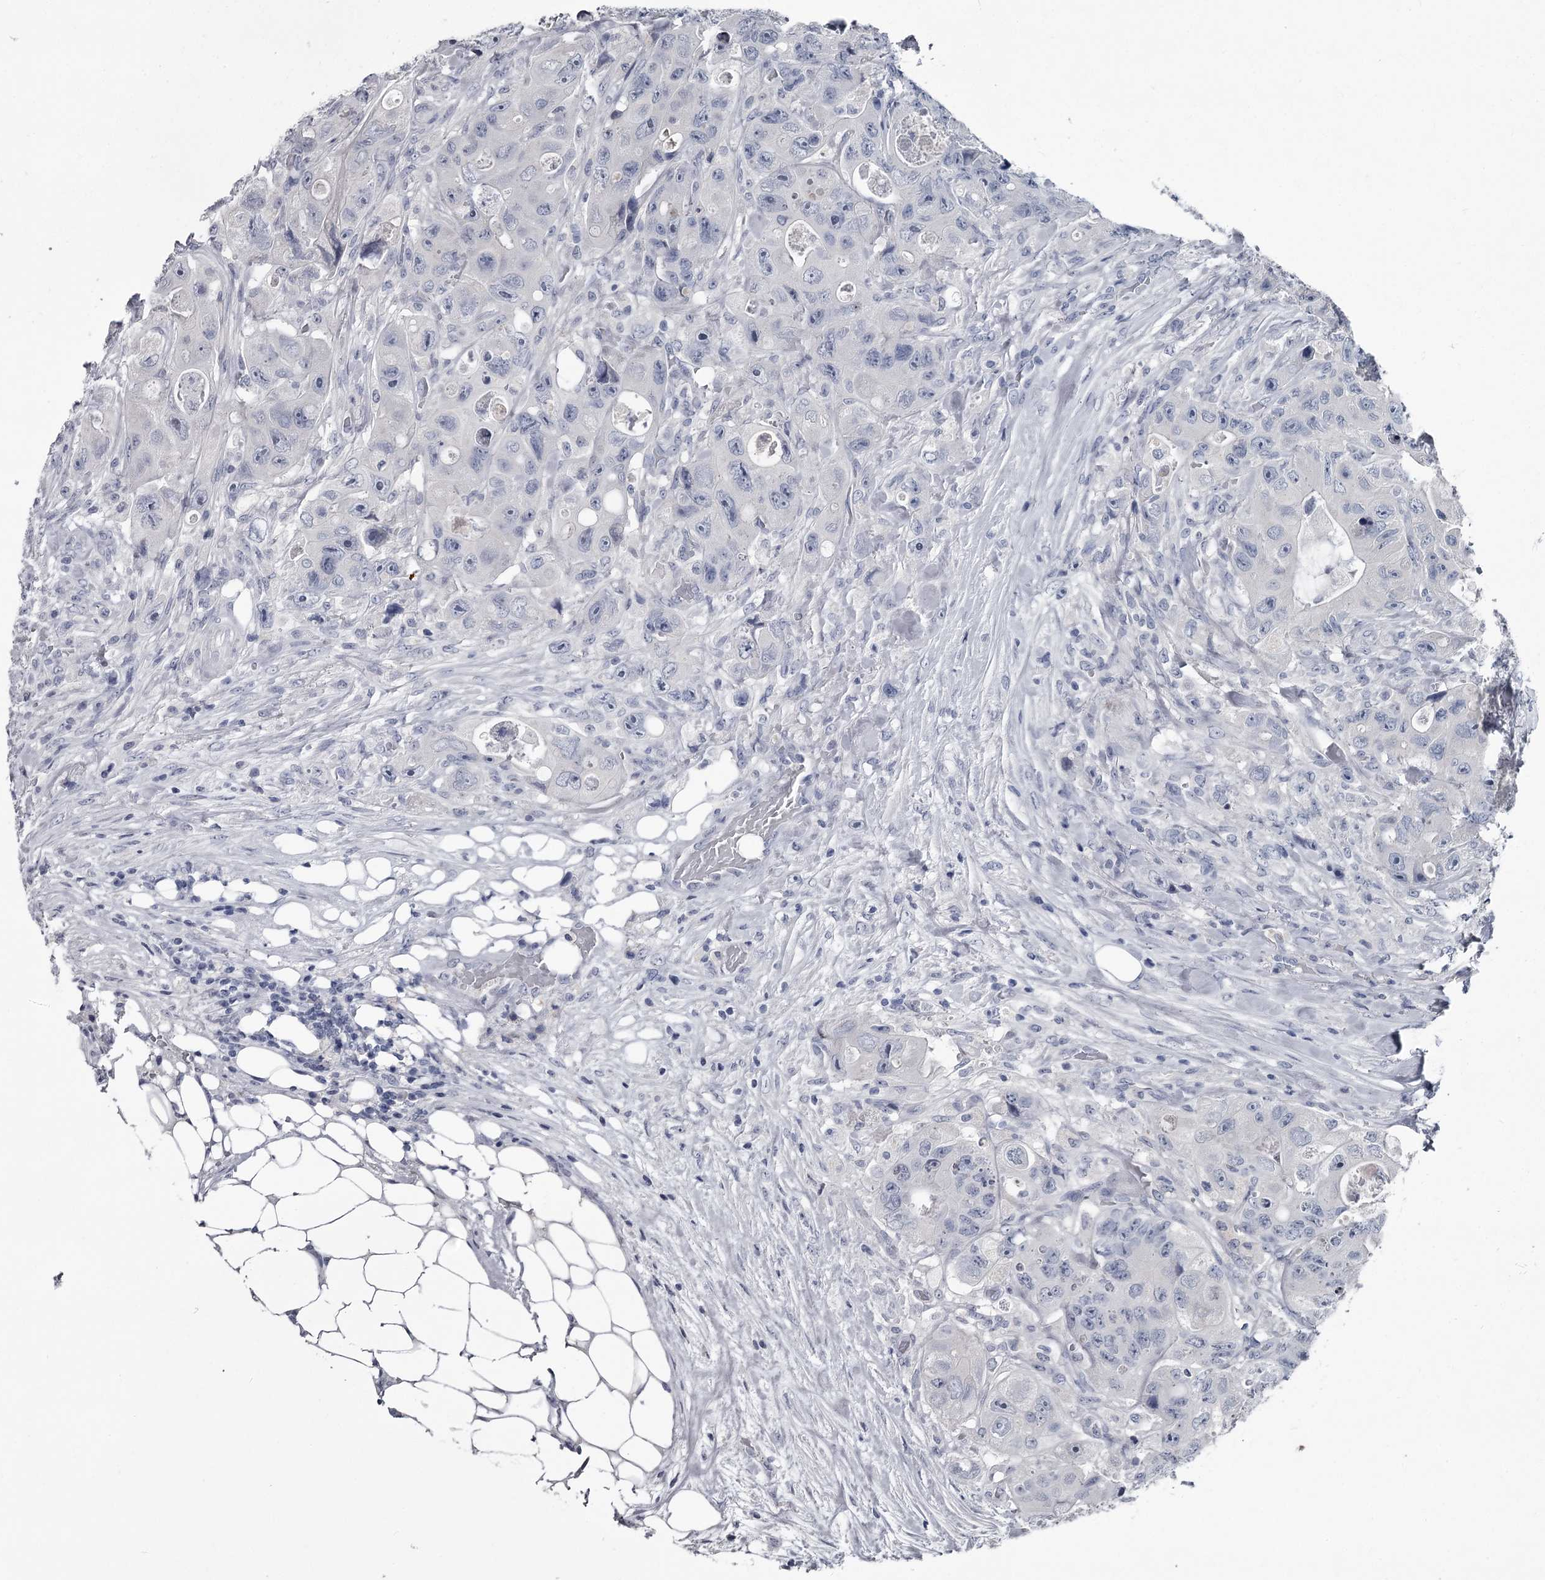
{"staining": {"intensity": "negative", "quantity": "none", "location": "none"}, "tissue": "colorectal cancer", "cell_type": "Tumor cells", "image_type": "cancer", "snomed": [{"axis": "morphology", "description": "Adenocarcinoma, NOS"}, {"axis": "topography", "description": "Colon"}], "caption": "Adenocarcinoma (colorectal) was stained to show a protein in brown. There is no significant positivity in tumor cells.", "gene": "DAO", "patient": {"sex": "female", "age": 46}}